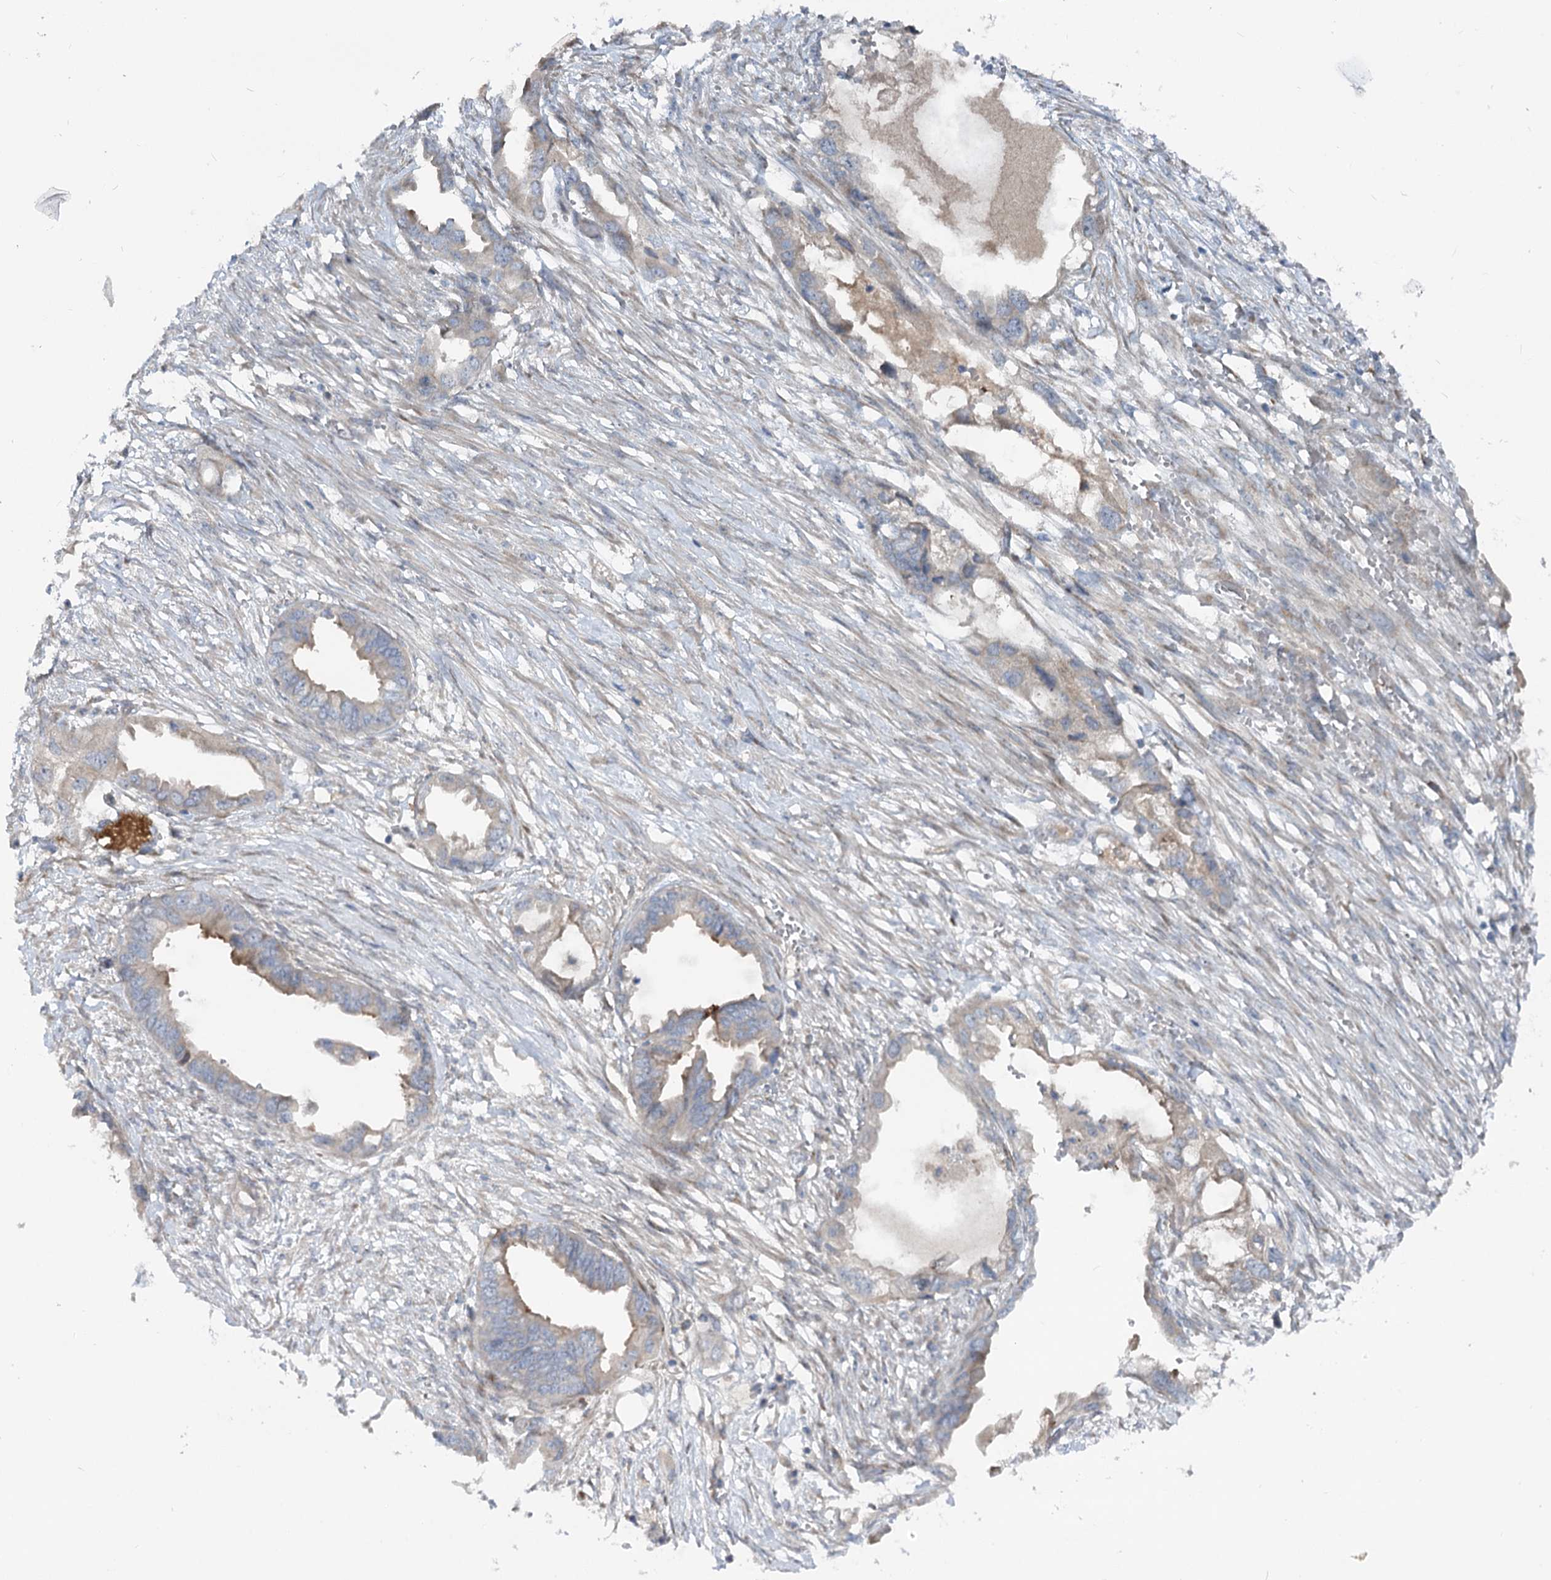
{"staining": {"intensity": "weak", "quantity": "<25%", "location": "cytoplasmic/membranous"}, "tissue": "endometrial cancer", "cell_type": "Tumor cells", "image_type": "cancer", "snomed": [{"axis": "morphology", "description": "Adenocarcinoma, NOS"}, {"axis": "morphology", "description": "Adenocarcinoma, metastatic, NOS"}, {"axis": "topography", "description": "Adipose tissue"}, {"axis": "topography", "description": "Endometrium"}], "caption": "Image shows no significant protein expression in tumor cells of endometrial adenocarcinoma. Brightfield microscopy of immunohistochemistry (IHC) stained with DAB (brown) and hematoxylin (blue), captured at high magnification.", "gene": "FGF19", "patient": {"sex": "female", "age": 67}}